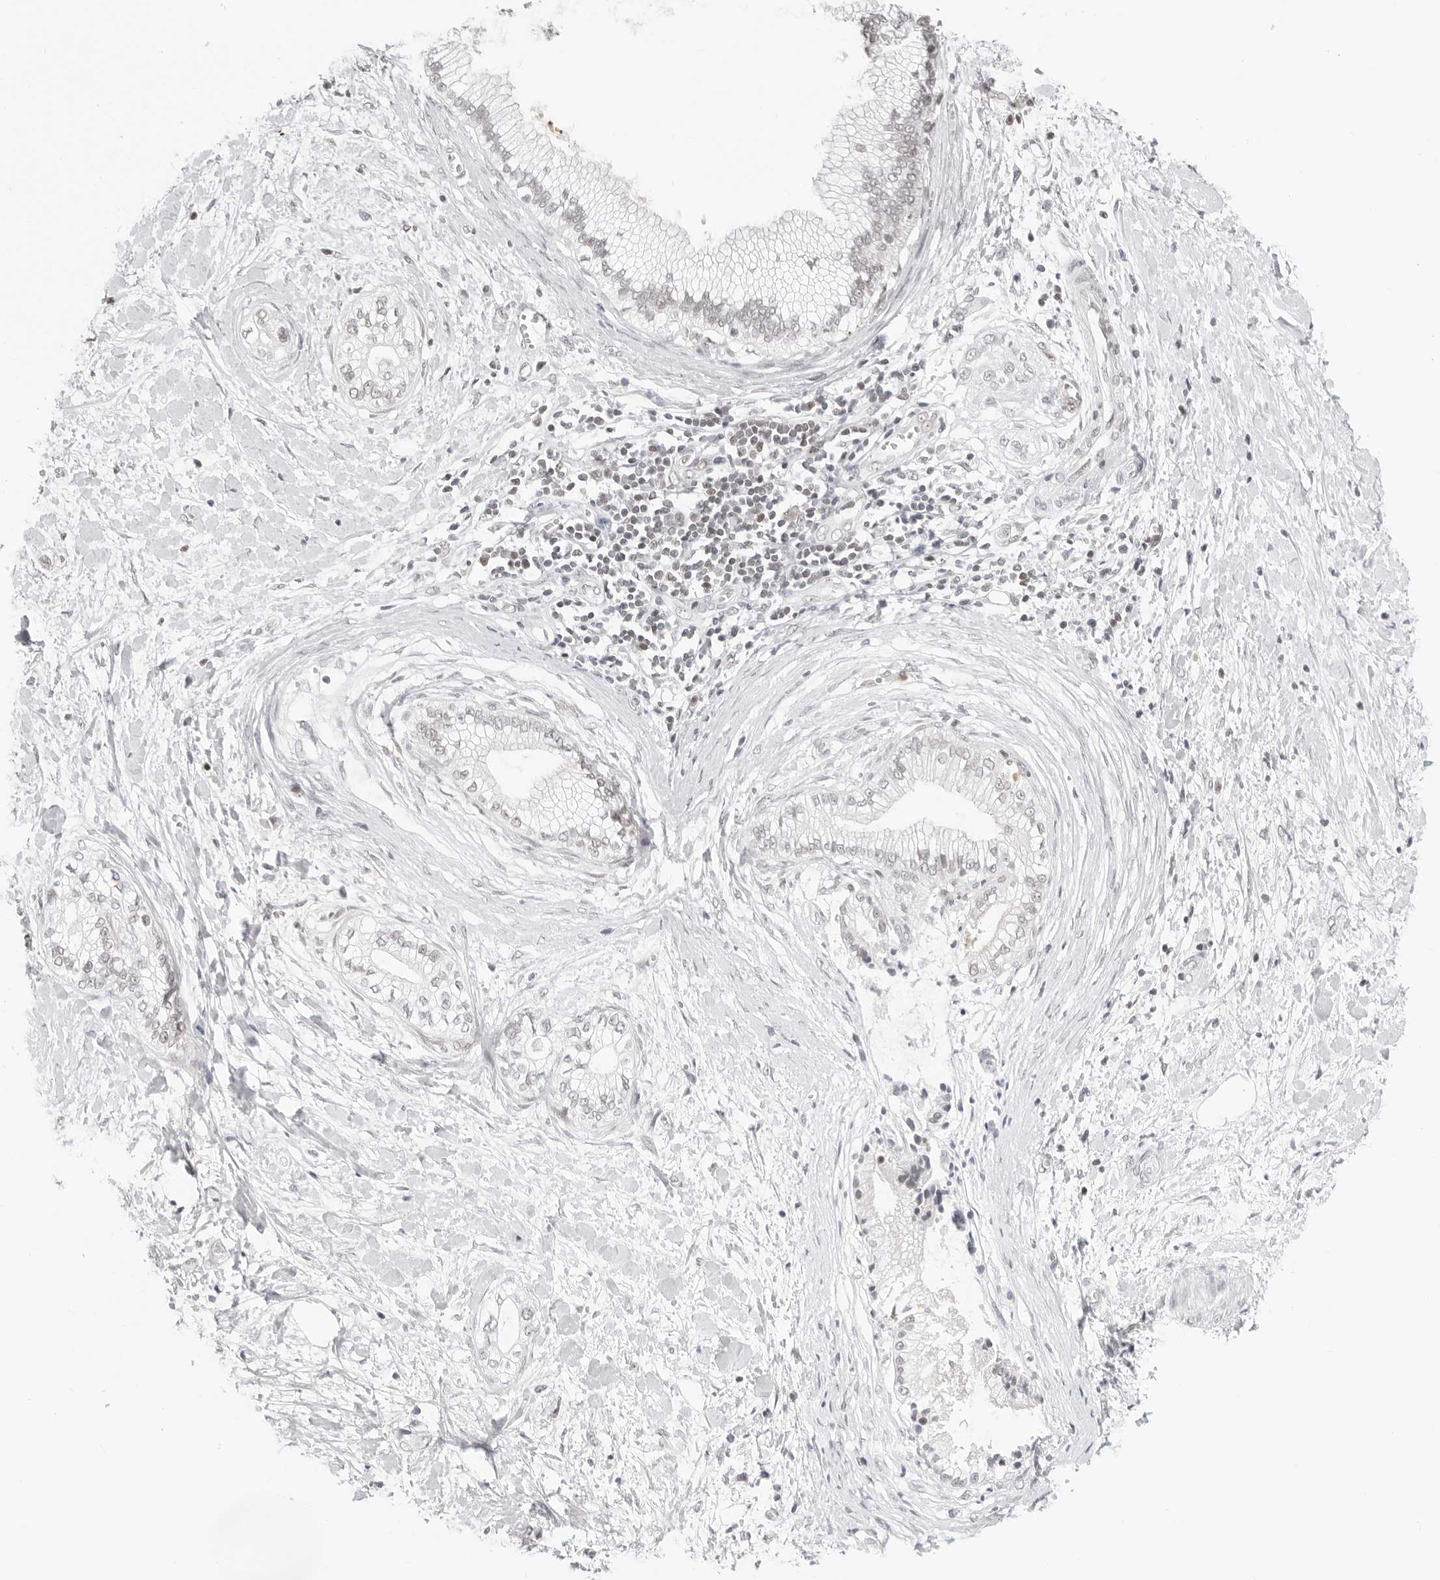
{"staining": {"intensity": "negative", "quantity": "none", "location": "none"}, "tissue": "pancreatic cancer", "cell_type": "Tumor cells", "image_type": "cancer", "snomed": [{"axis": "morphology", "description": "Adenocarcinoma, NOS"}, {"axis": "topography", "description": "Pancreas"}], "caption": "This is an IHC image of pancreatic adenocarcinoma. There is no positivity in tumor cells.", "gene": "MSH6", "patient": {"sex": "male", "age": 68}}